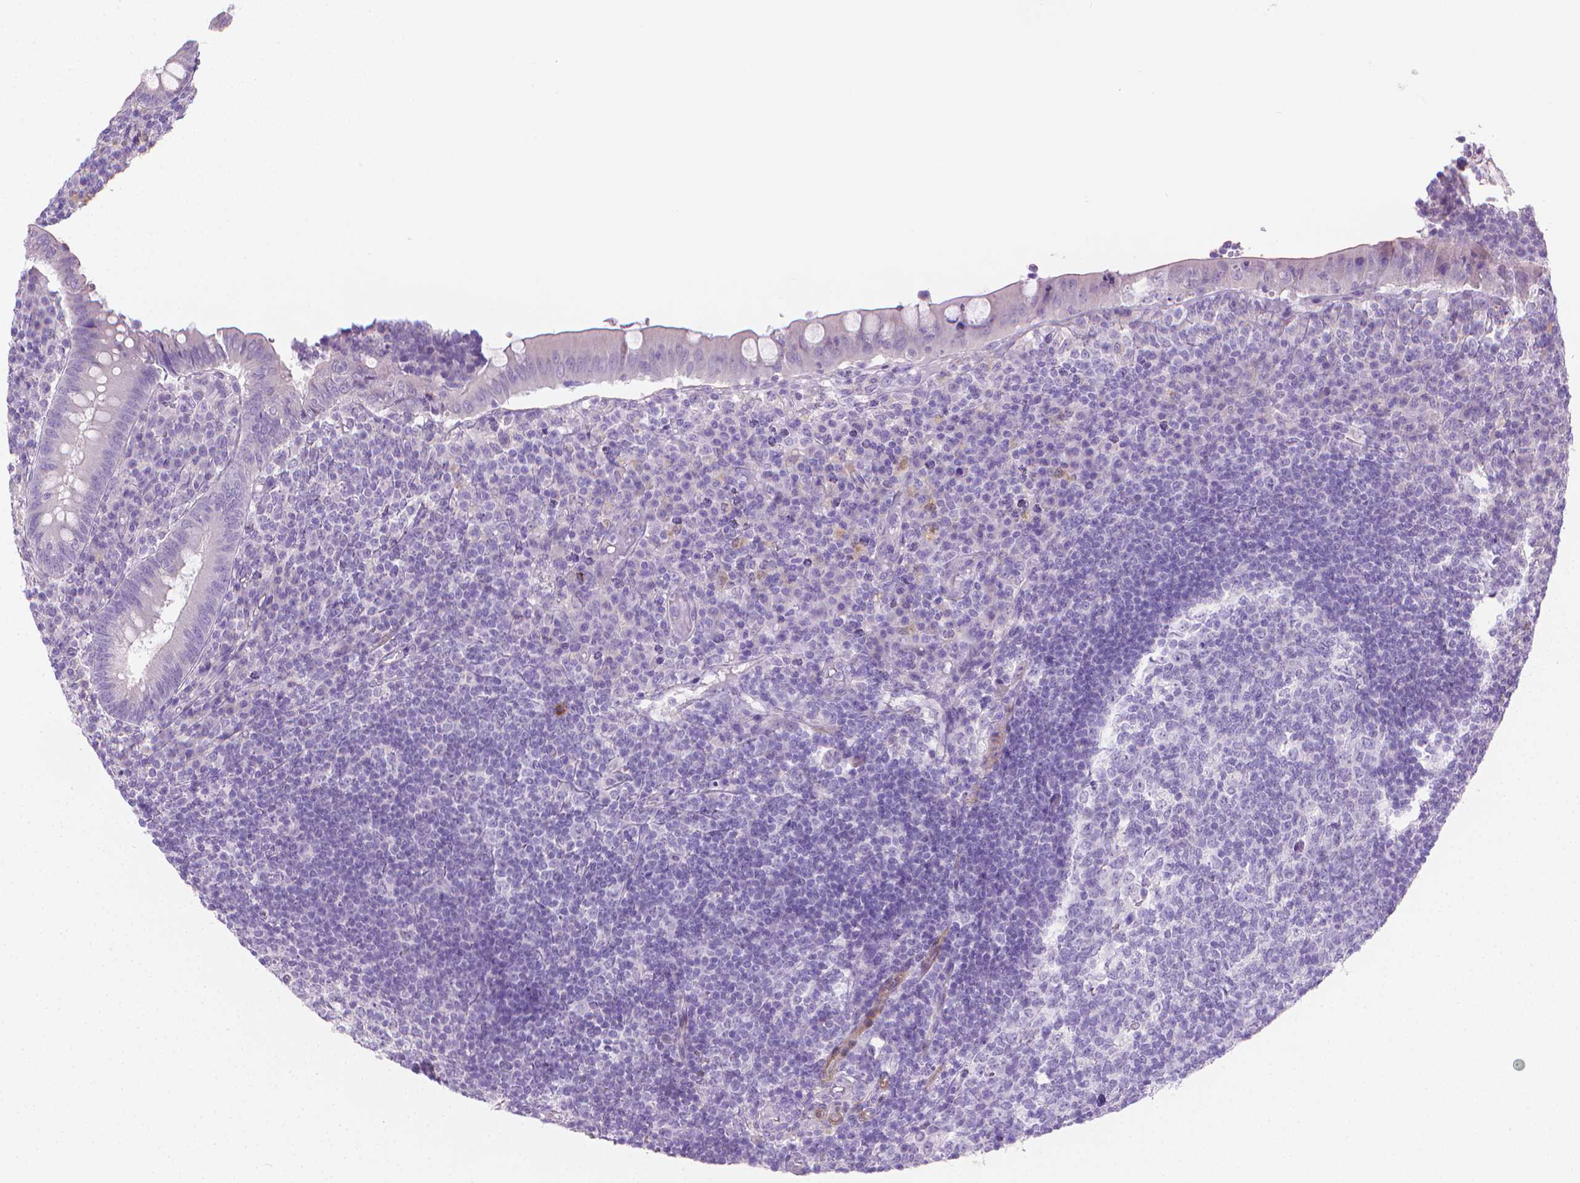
{"staining": {"intensity": "negative", "quantity": "none", "location": "none"}, "tissue": "appendix", "cell_type": "Glandular cells", "image_type": "normal", "snomed": [{"axis": "morphology", "description": "Normal tissue, NOS"}, {"axis": "topography", "description": "Appendix"}], "caption": "A histopathology image of appendix stained for a protein demonstrates no brown staining in glandular cells.", "gene": "GSDMA", "patient": {"sex": "male", "age": 18}}